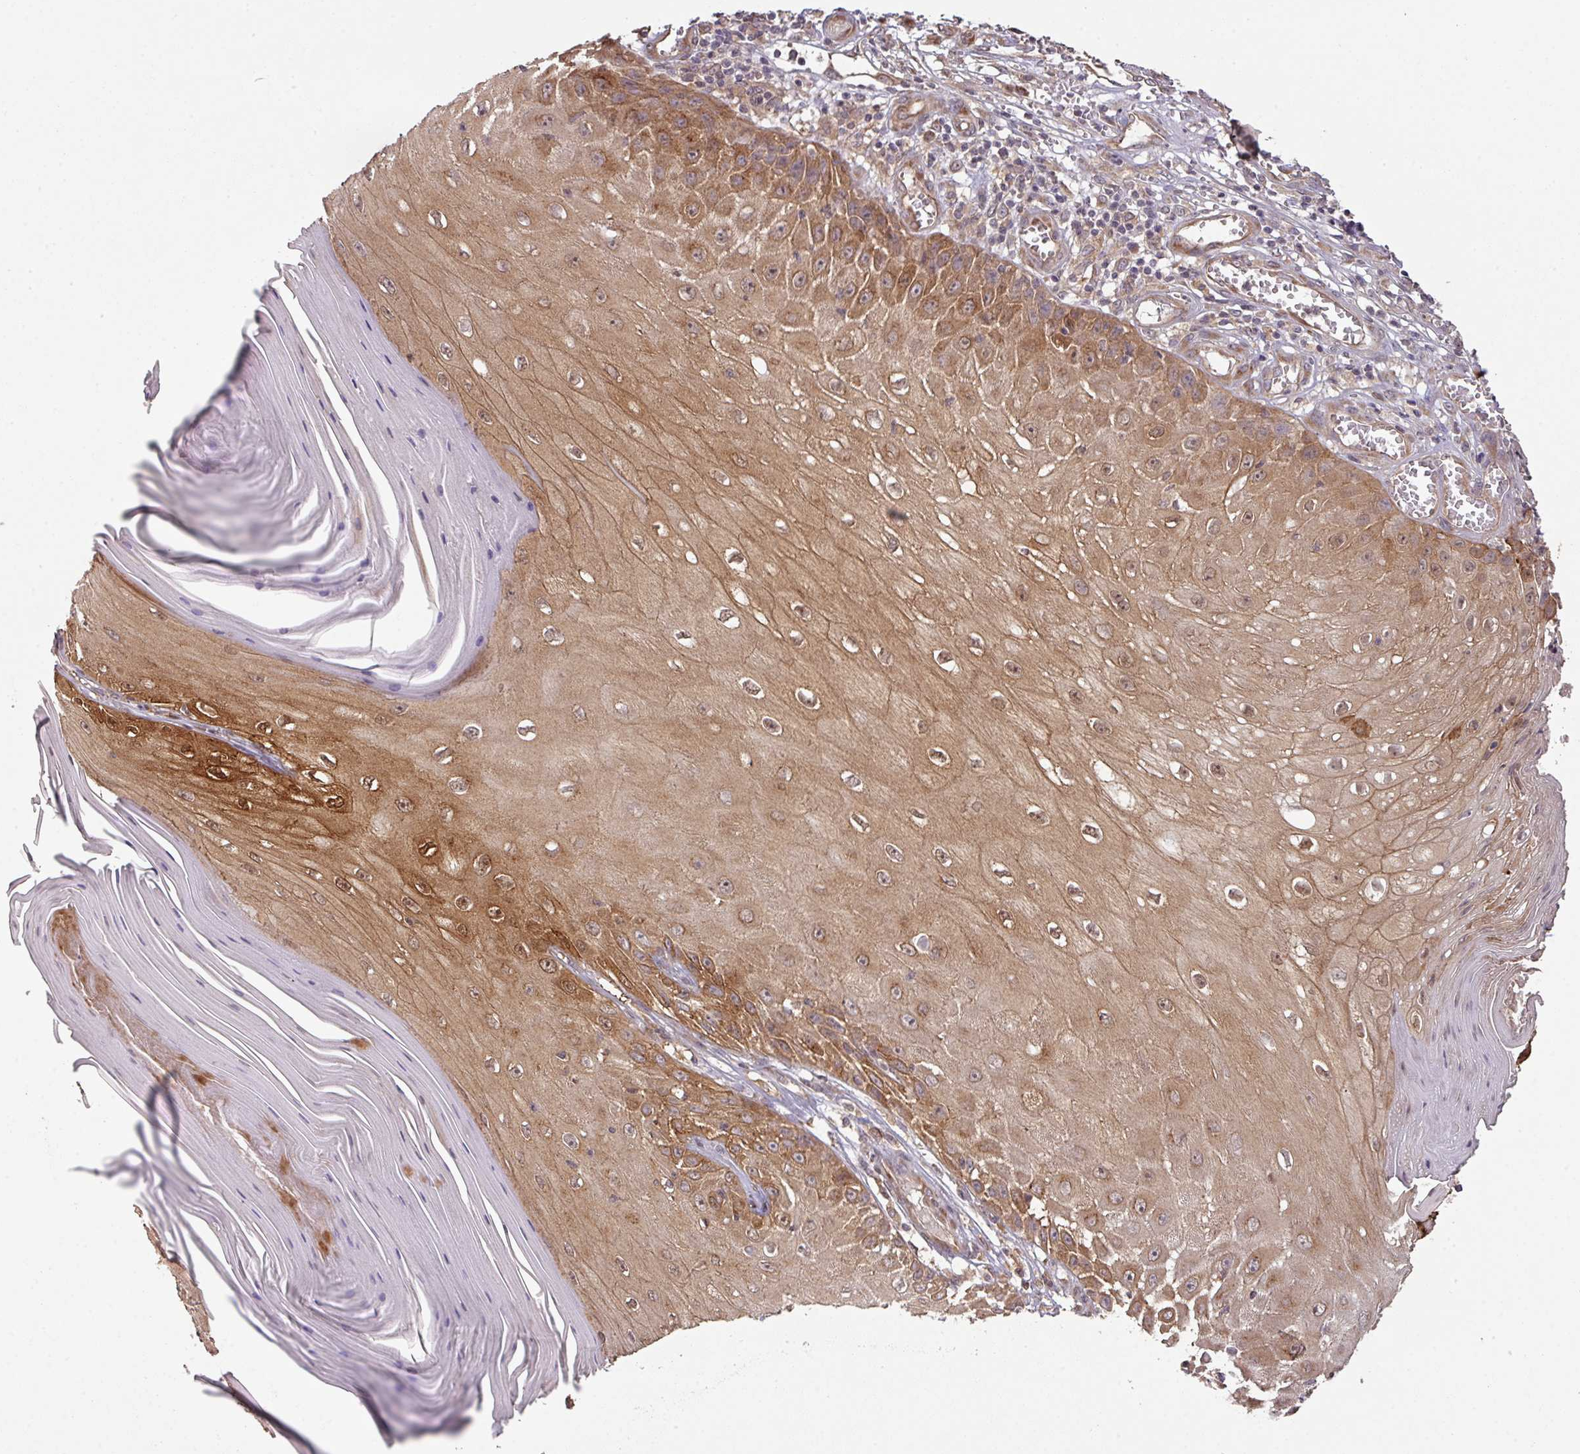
{"staining": {"intensity": "moderate", "quantity": ">75%", "location": "cytoplasmic/membranous"}, "tissue": "skin cancer", "cell_type": "Tumor cells", "image_type": "cancer", "snomed": [{"axis": "morphology", "description": "Squamous cell carcinoma, NOS"}, {"axis": "topography", "description": "Skin"}], "caption": "Skin cancer (squamous cell carcinoma) tissue displays moderate cytoplasmic/membranous staining in about >75% of tumor cells", "gene": "CYFIP2", "patient": {"sex": "female", "age": 73}}